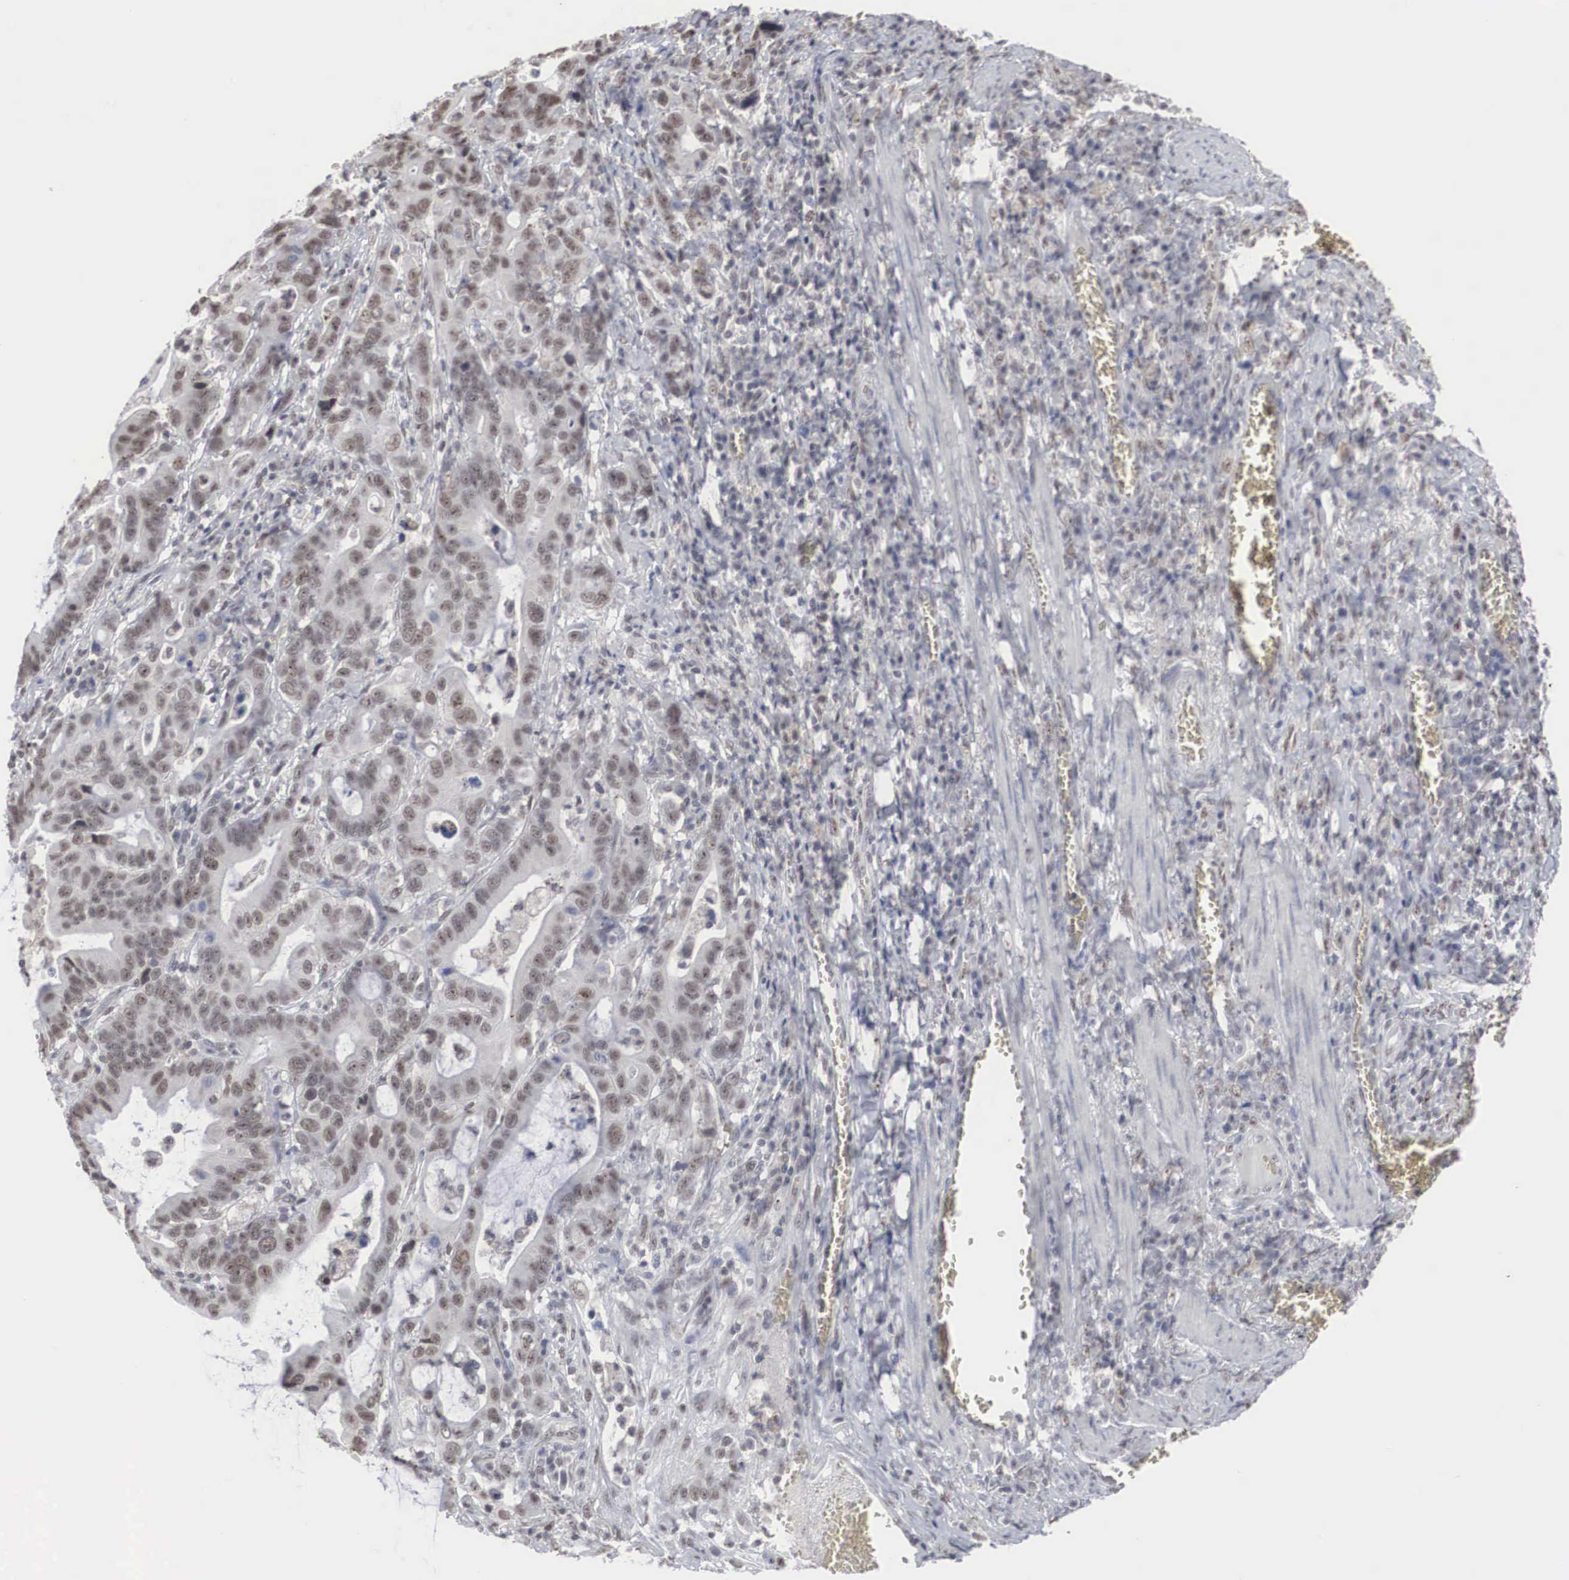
{"staining": {"intensity": "negative", "quantity": "none", "location": "none"}, "tissue": "stomach cancer", "cell_type": "Tumor cells", "image_type": "cancer", "snomed": [{"axis": "morphology", "description": "Adenocarcinoma, NOS"}, {"axis": "topography", "description": "Stomach, upper"}], "caption": "A high-resolution photomicrograph shows immunohistochemistry staining of stomach cancer, which demonstrates no significant positivity in tumor cells. Nuclei are stained in blue.", "gene": "AUTS2", "patient": {"sex": "male", "age": 63}}